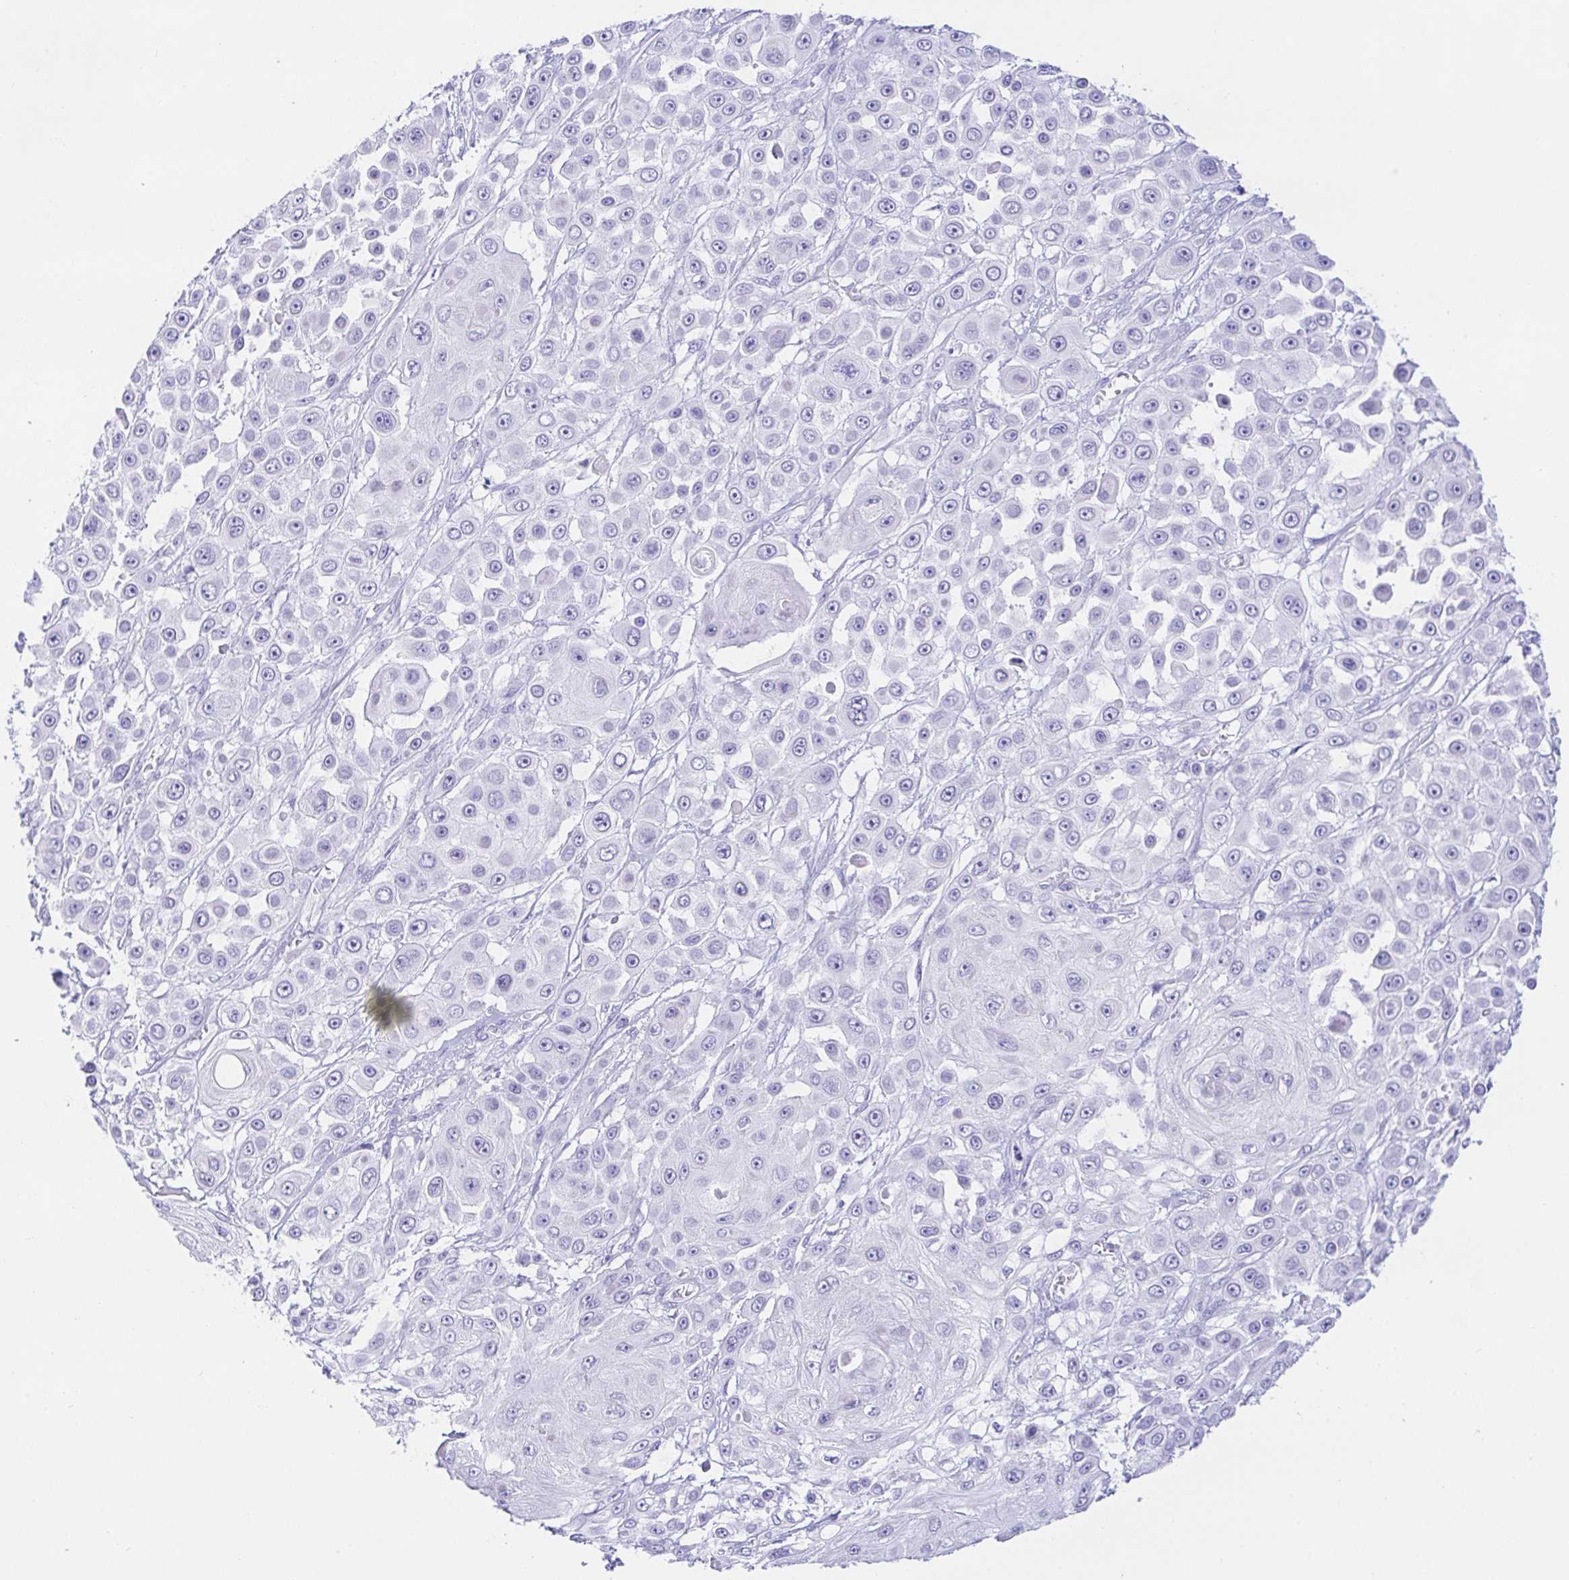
{"staining": {"intensity": "negative", "quantity": "none", "location": "none"}, "tissue": "skin cancer", "cell_type": "Tumor cells", "image_type": "cancer", "snomed": [{"axis": "morphology", "description": "Squamous cell carcinoma, NOS"}, {"axis": "topography", "description": "Skin"}], "caption": "This is an immunohistochemistry (IHC) photomicrograph of human squamous cell carcinoma (skin). There is no expression in tumor cells.", "gene": "PAX8", "patient": {"sex": "male", "age": 67}}